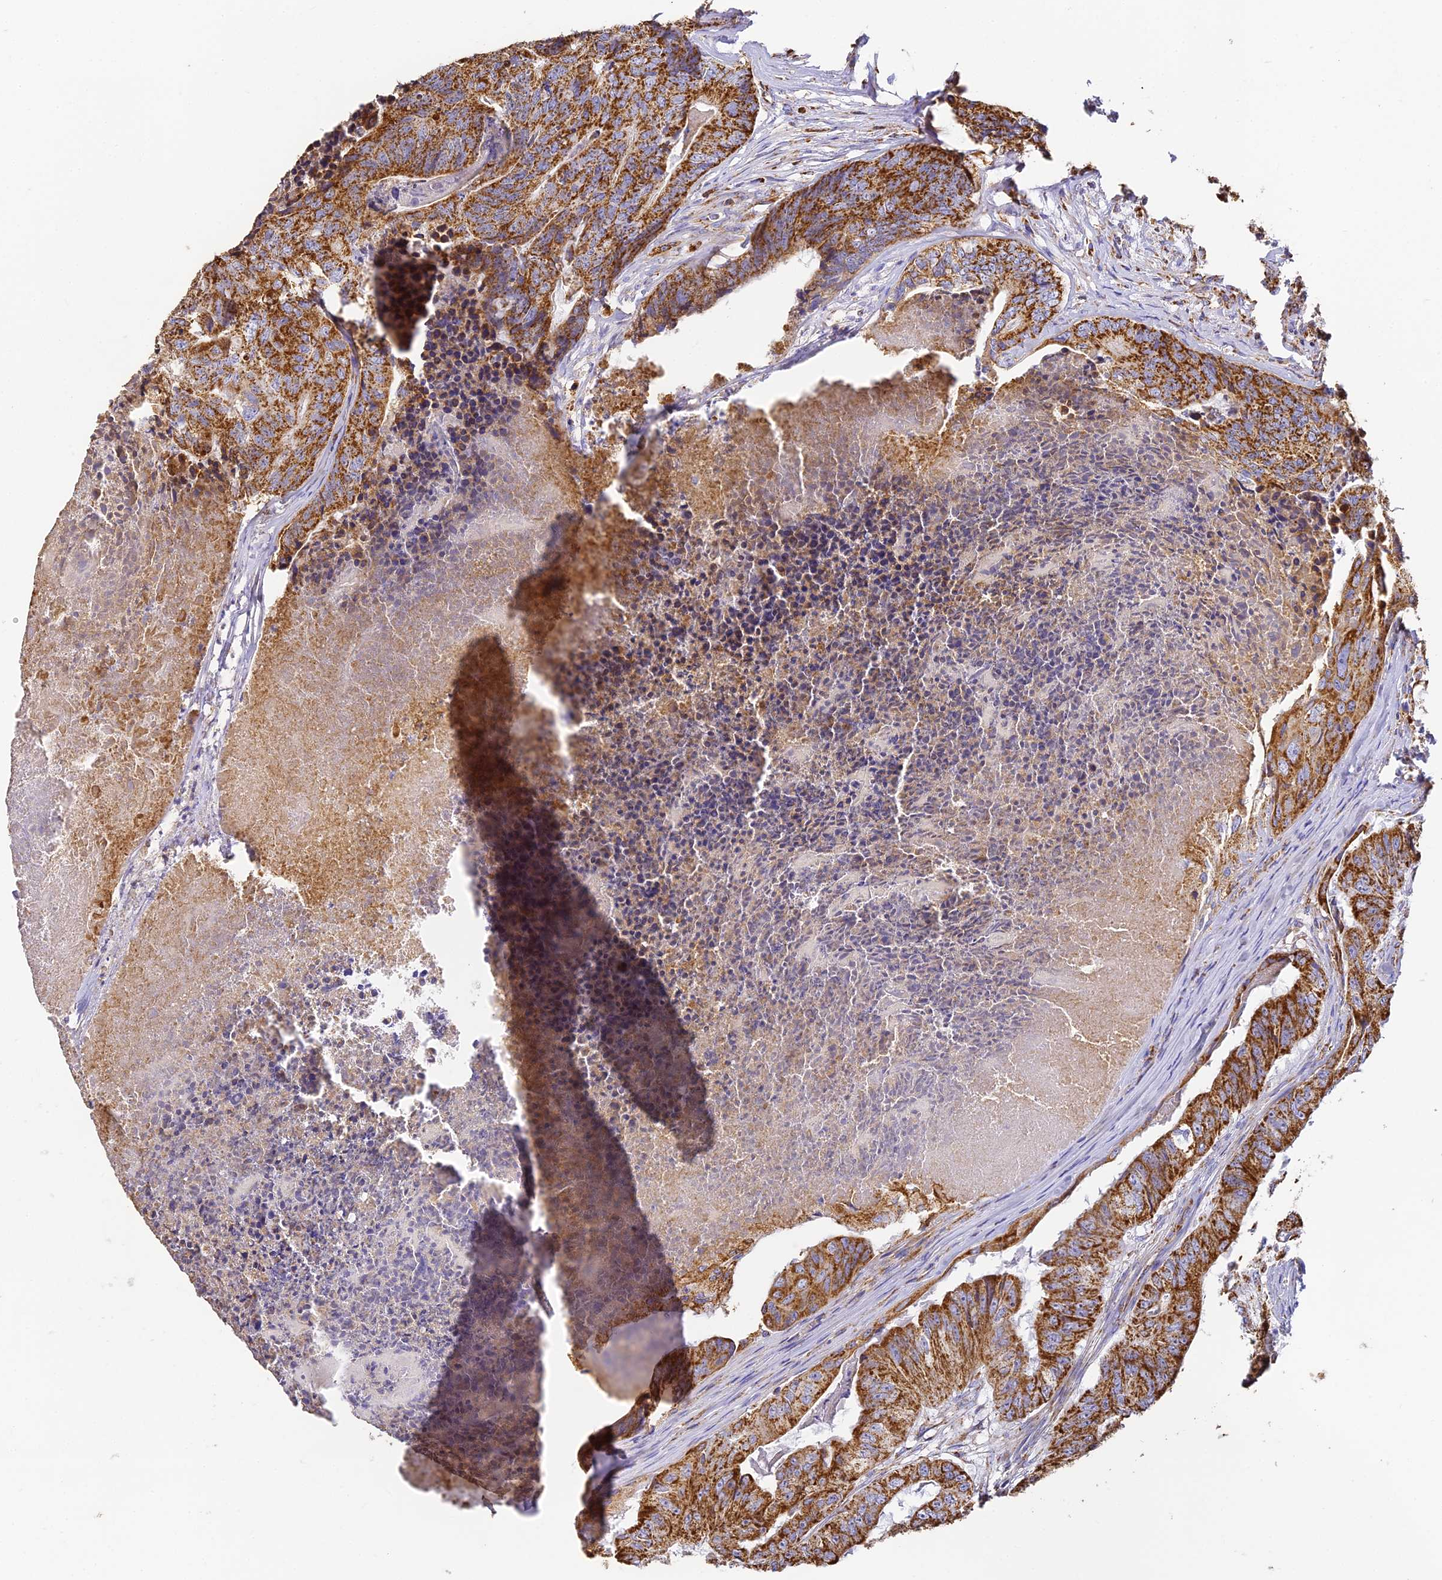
{"staining": {"intensity": "strong", "quantity": ">75%", "location": "cytoplasmic/membranous"}, "tissue": "colorectal cancer", "cell_type": "Tumor cells", "image_type": "cancer", "snomed": [{"axis": "morphology", "description": "Adenocarcinoma, NOS"}, {"axis": "topography", "description": "Colon"}], "caption": "Immunohistochemical staining of human adenocarcinoma (colorectal) displays high levels of strong cytoplasmic/membranous staining in about >75% of tumor cells.", "gene": "COX6C", "patient": {"sex": "female", "age": 67}}